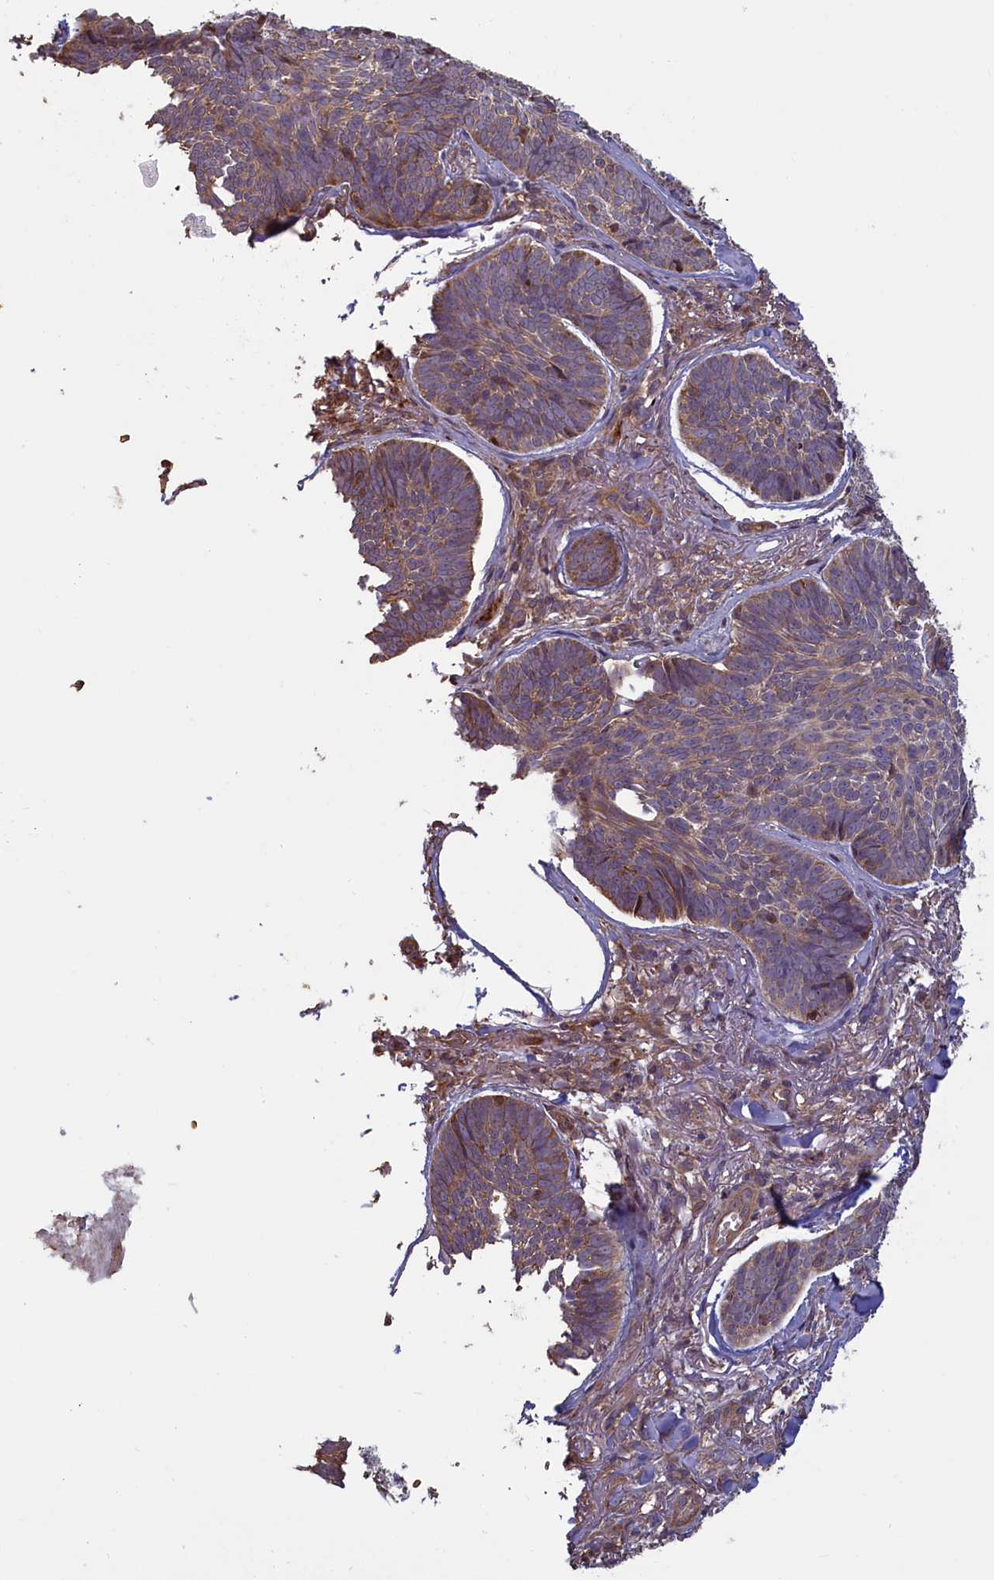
{"staining": {"intensity": "weak", "quantity": "25%-75%", "location": "cytoplasmic/membranous"}, "tissue": "skin cancer", "cell_type": "Tumor cells", "image_type": "cancer", "snomed": [{"axis": "morphology", "description": "Basal cell carcinoma"}, {"axis": "topography", "description": "Skin"}], "caption": "Skin basal cell carcinoma stained with DAB immunohistochemistry (IHC) reveals low levels of weak cytoplasmic/membranous expression in about 25%-75% of tumor cells.", "gene": "CIAO2B", "patient": {"sex": "female", "age": 74}}